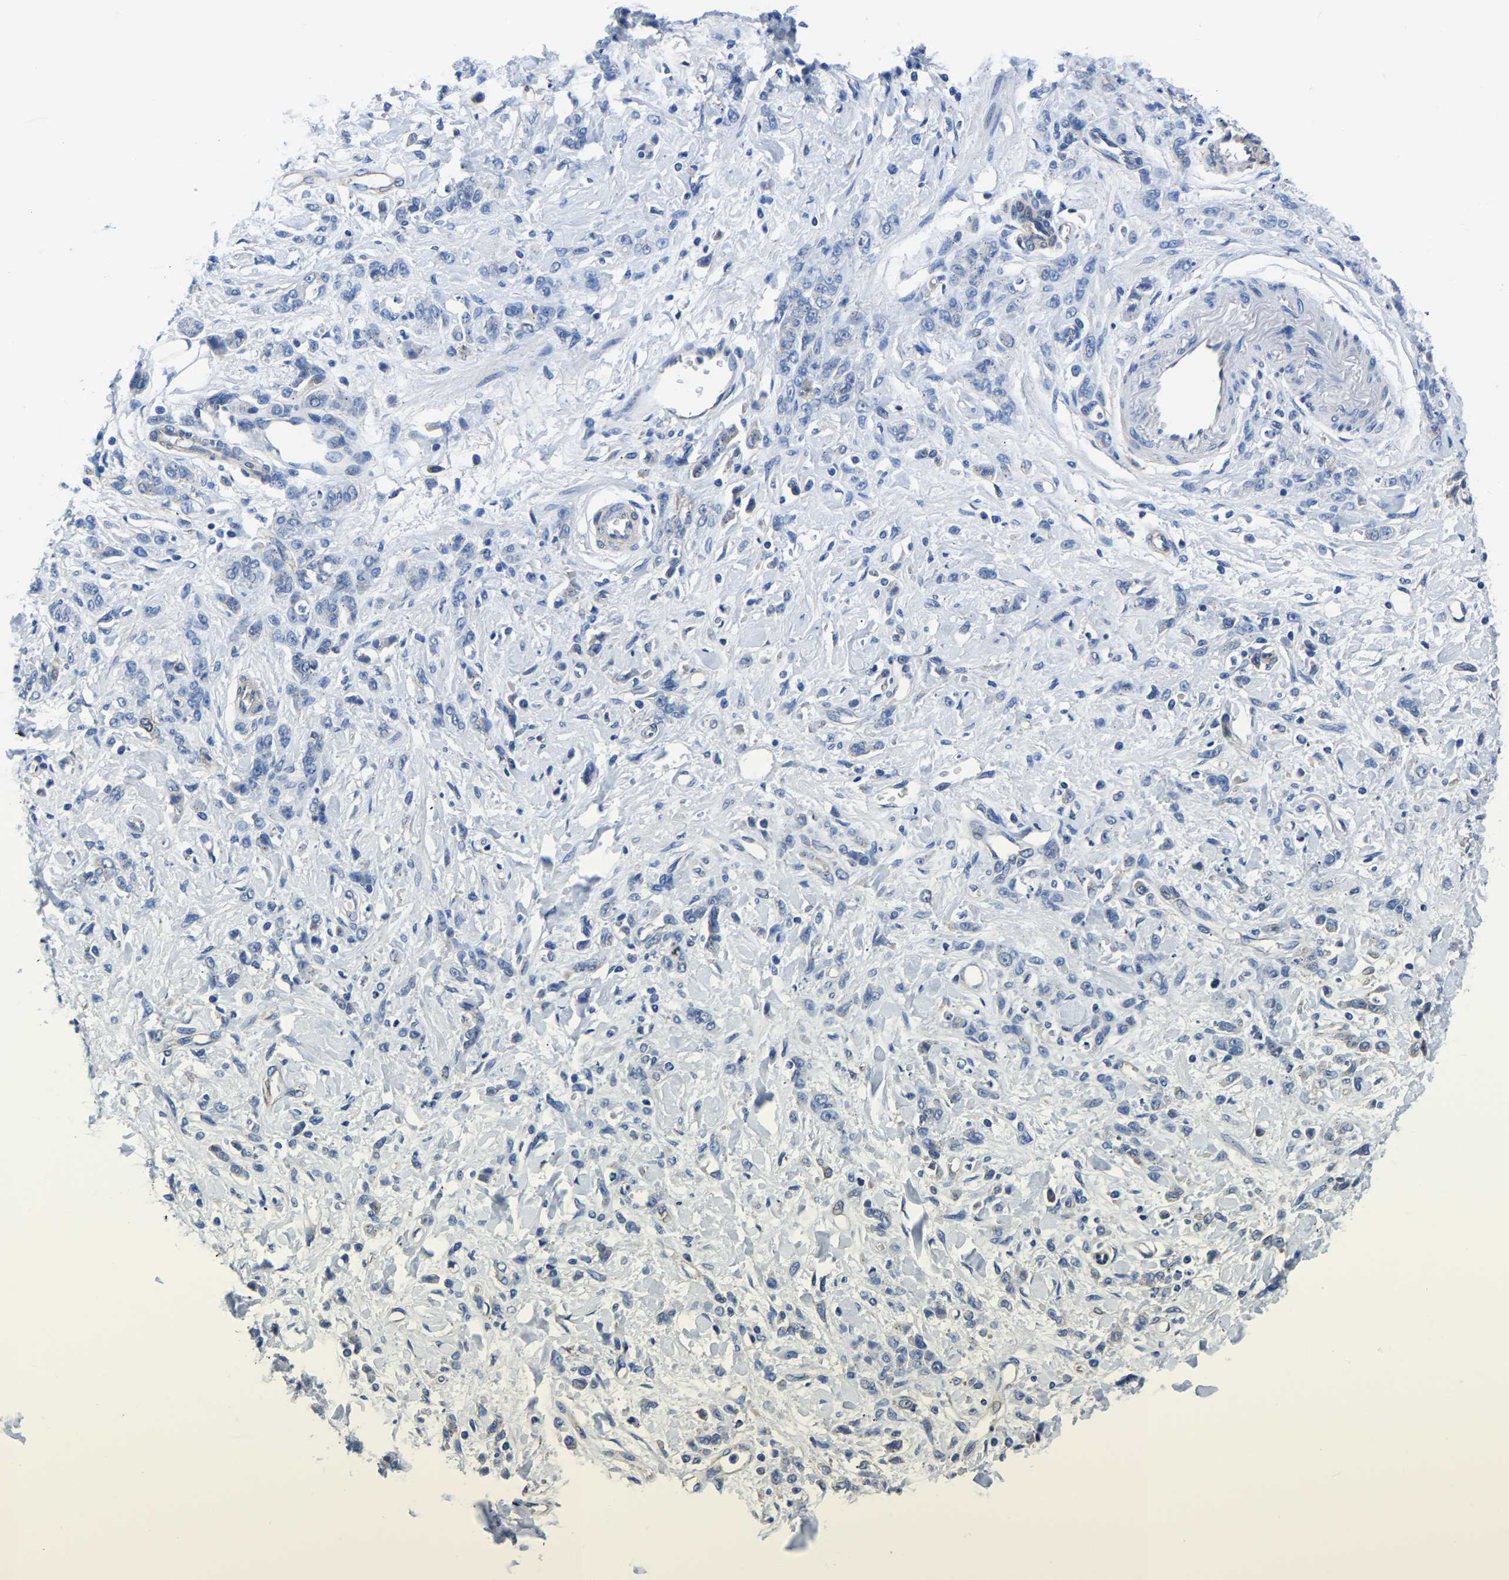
{"staining": {"intensity": "negative", "quantity": "none", "location": "none"}, "tissue": "stomach cancer", "cell_type": "Tumor cells", "image_type": "cancer", "snomed": [{"axis": "morphology", "description": "Normal tissue, NOS"}, {"axis": "morphology", "description": "Adenocarcinoma, NOS"}, {"axis": "topography", "description": "Stomach"}], "caption": "Immunohistochemistry histopathology image of neoplastic tissue: human stomach cancer (adenocarcinoma) stained with DAB (3,3'-diaminobenzidine) displays no significant protein positivity in tumor cells.", "gene": "TFG", "patient": {"sex": "male", "age": 82}}